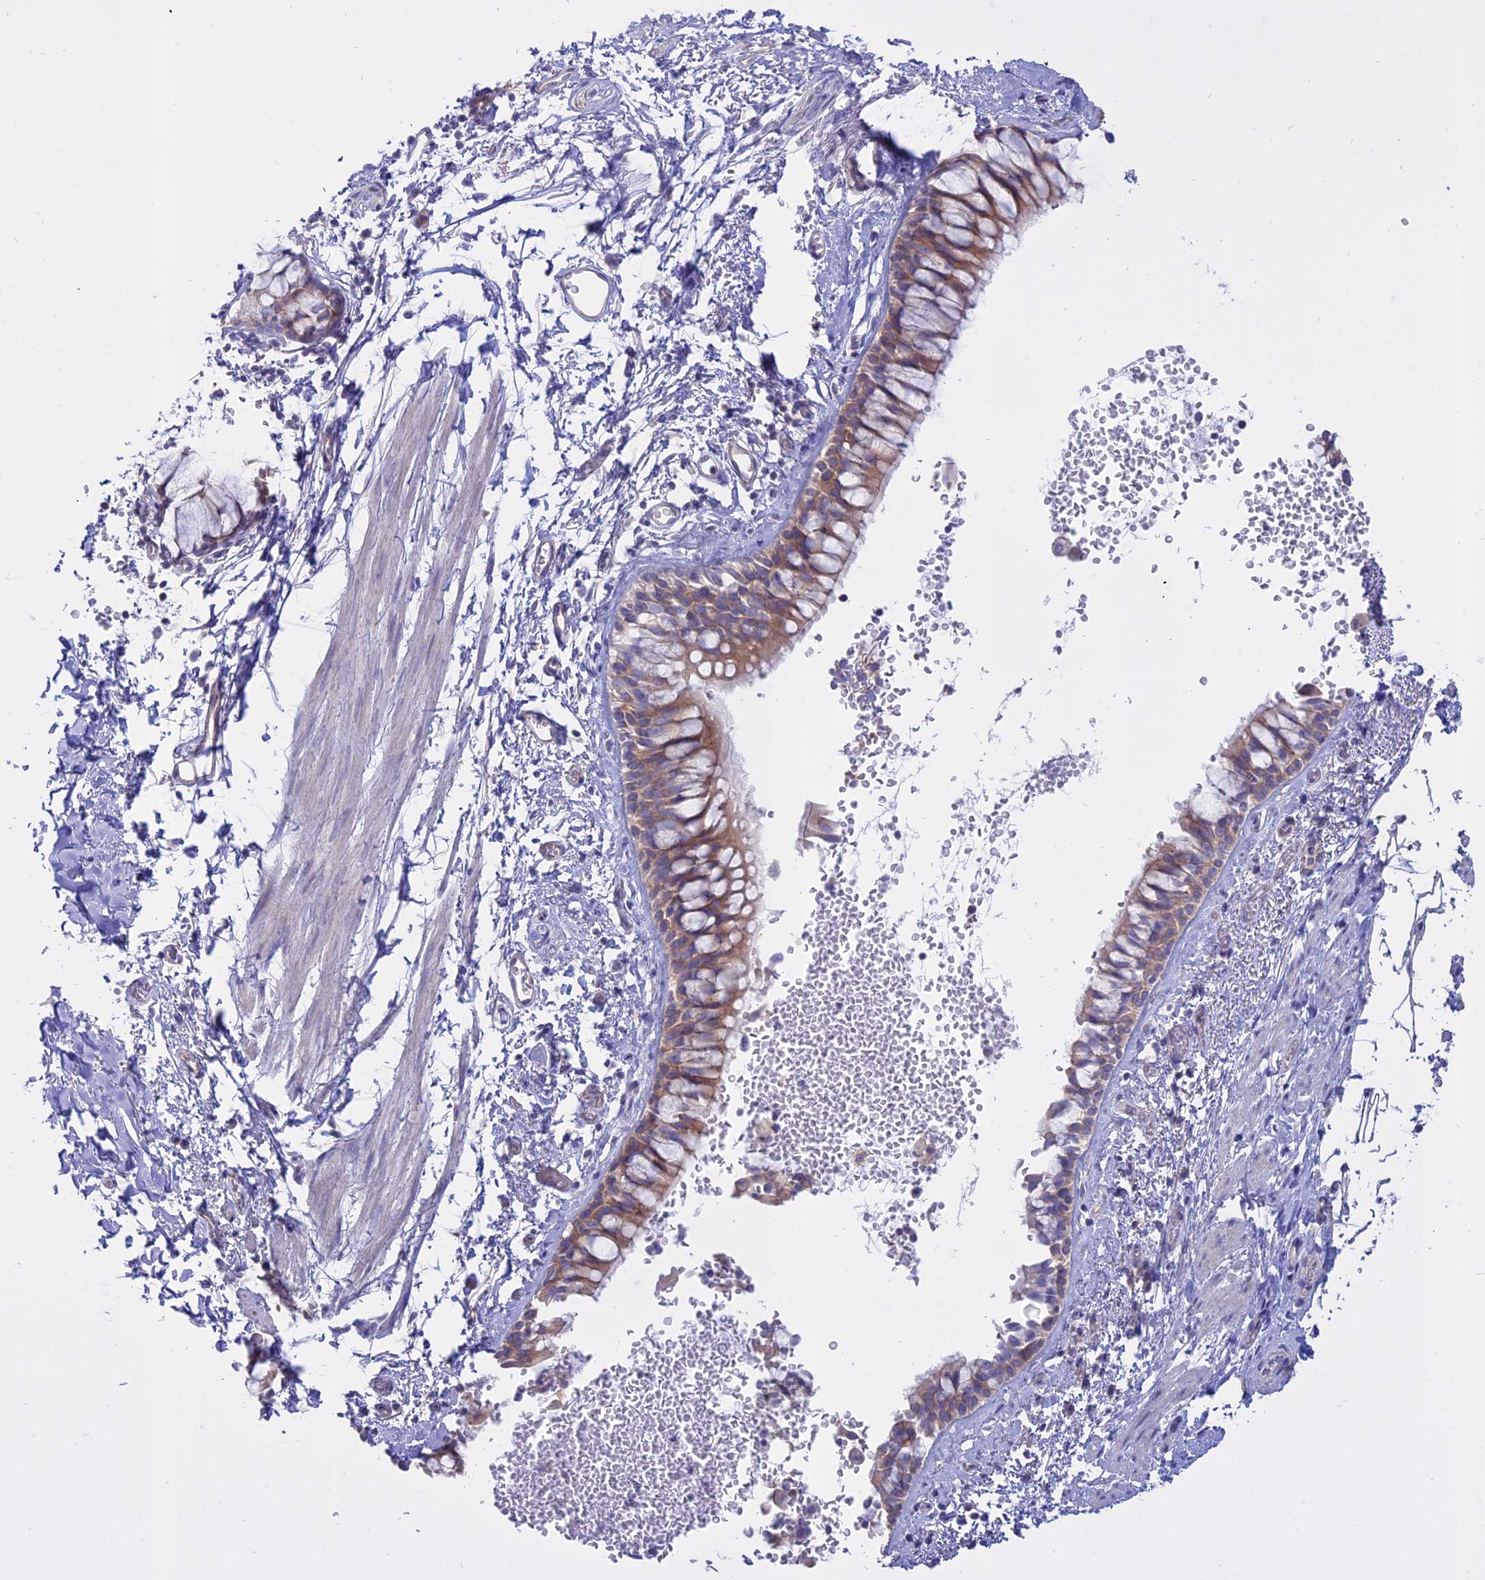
{"staining": {"intensity": "weak", "quantity": ">75%", "location": "cytoplasmic/membranous"}, "tissue": "bronchus", "cell_type": "Respiratory epithelial cells", "image_type": "normal", "snomed": [{"axis": "morphology", "description": "Normal tissue, NOS"}, {"axis": "morphology", "description": "Inflammation, NOS"}, {"axis": "topography", "description": "Cartilage tissue"}, {"axis": "topography", "description": "Bronchus"}, {"axis": "topography", "description": "Lung"}], "caption": "Protein analysis of normal bronchus shows weak cytoplasmic/membranous positivity in approximately >75% of respiratory epithelial cells.", "gene": "AHCYL1", "patient": {"sex": "female", "age": 64}}